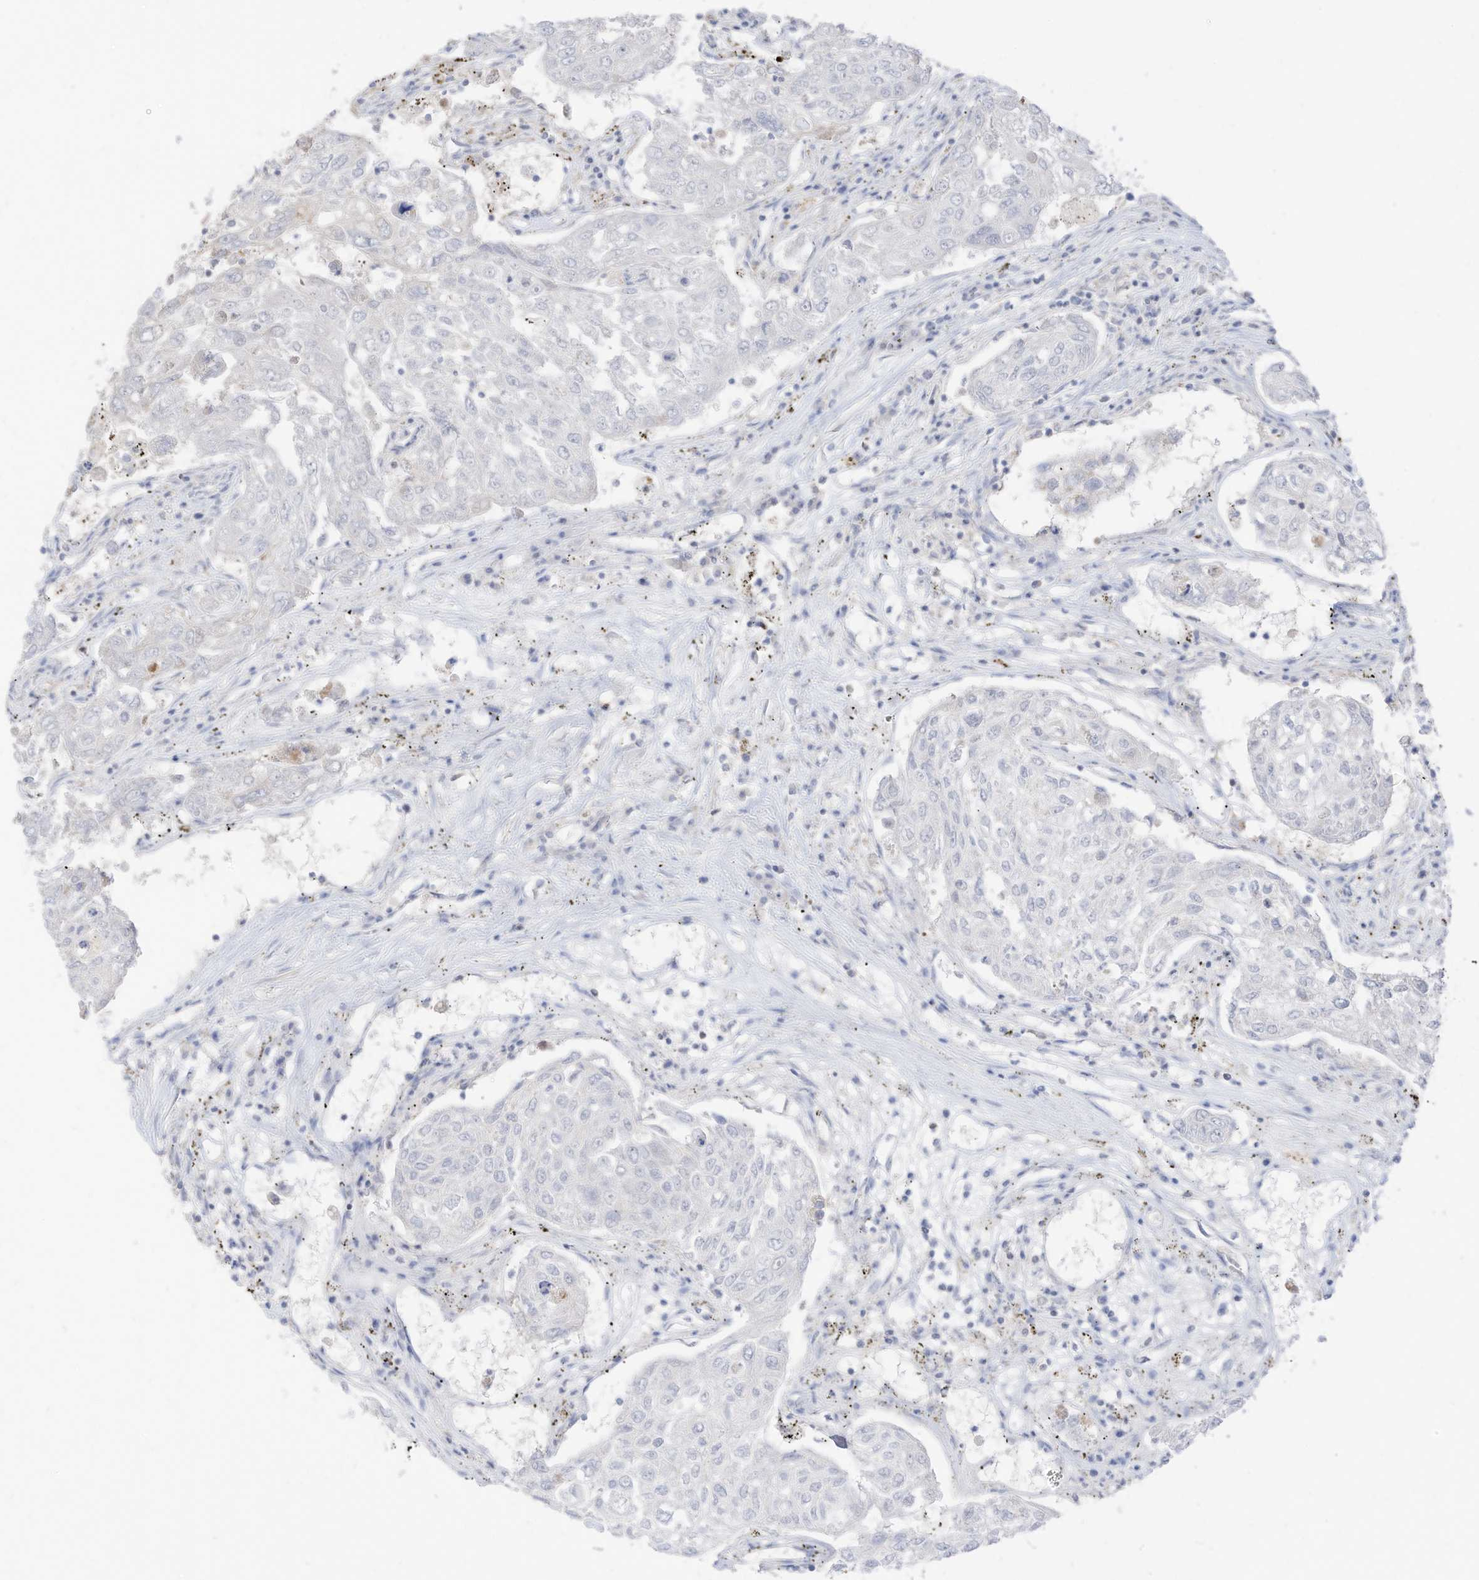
{"staining": {"intensity": "negative", "quantity": "none", "location": "none"}, "tissue": "urothelial cancer", "cell_type": "Tumor cells", "image_type": "cancer", "snomed": [{"axis": "morphology", "description": "Urothelial carcinoma, High grade"}, {"axis": "topography", "description": "Lymph node"}, {"axis": "topography", "description": "Urinary bladder"}], "caption": "Immunohistochemistry micrograph of high-grade urothelial carcinoma stained for a protein (brown), which exhibits no staining in tumor cells.", "gene": "ETHE1", "patient": {"sex": "male", "age": 51}}